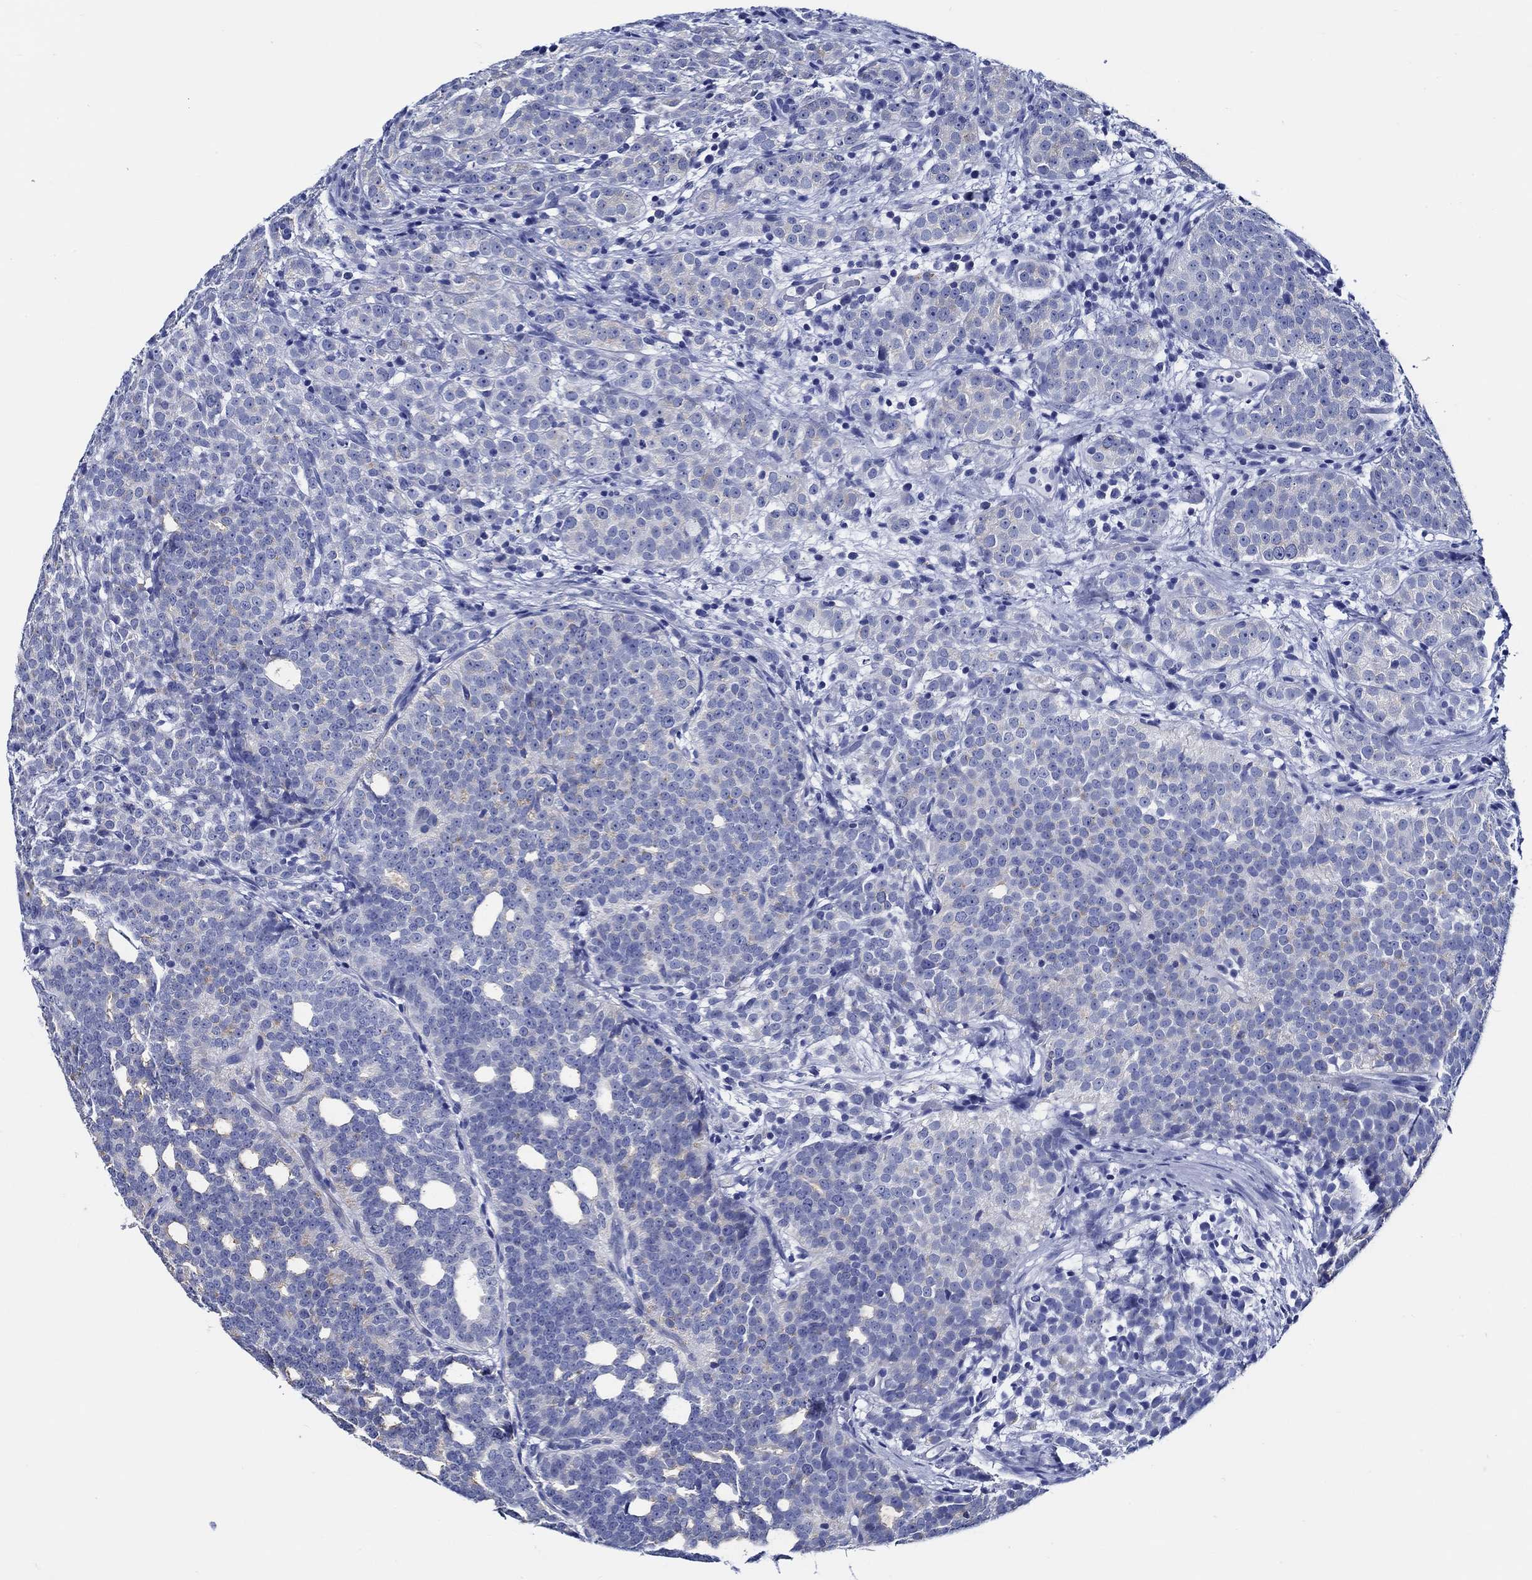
{"staining": {"intensity": "negative", "quantity": "none", "location": "none"}, "tissue": "prostate cancer", "cell_type": "Tumor cells", "image_type": "cancer", "snomed": [{"axis": "morphology", "description": "Adenocarcinoma, High grade"}, {"axis": "topography", "description": "Prostate"}], "caption": "IHC of human prostate cancer demonstrates no staining in tumor cells.", "gene": "WDR62", "patient": {"sex": "male", "age": 53}}